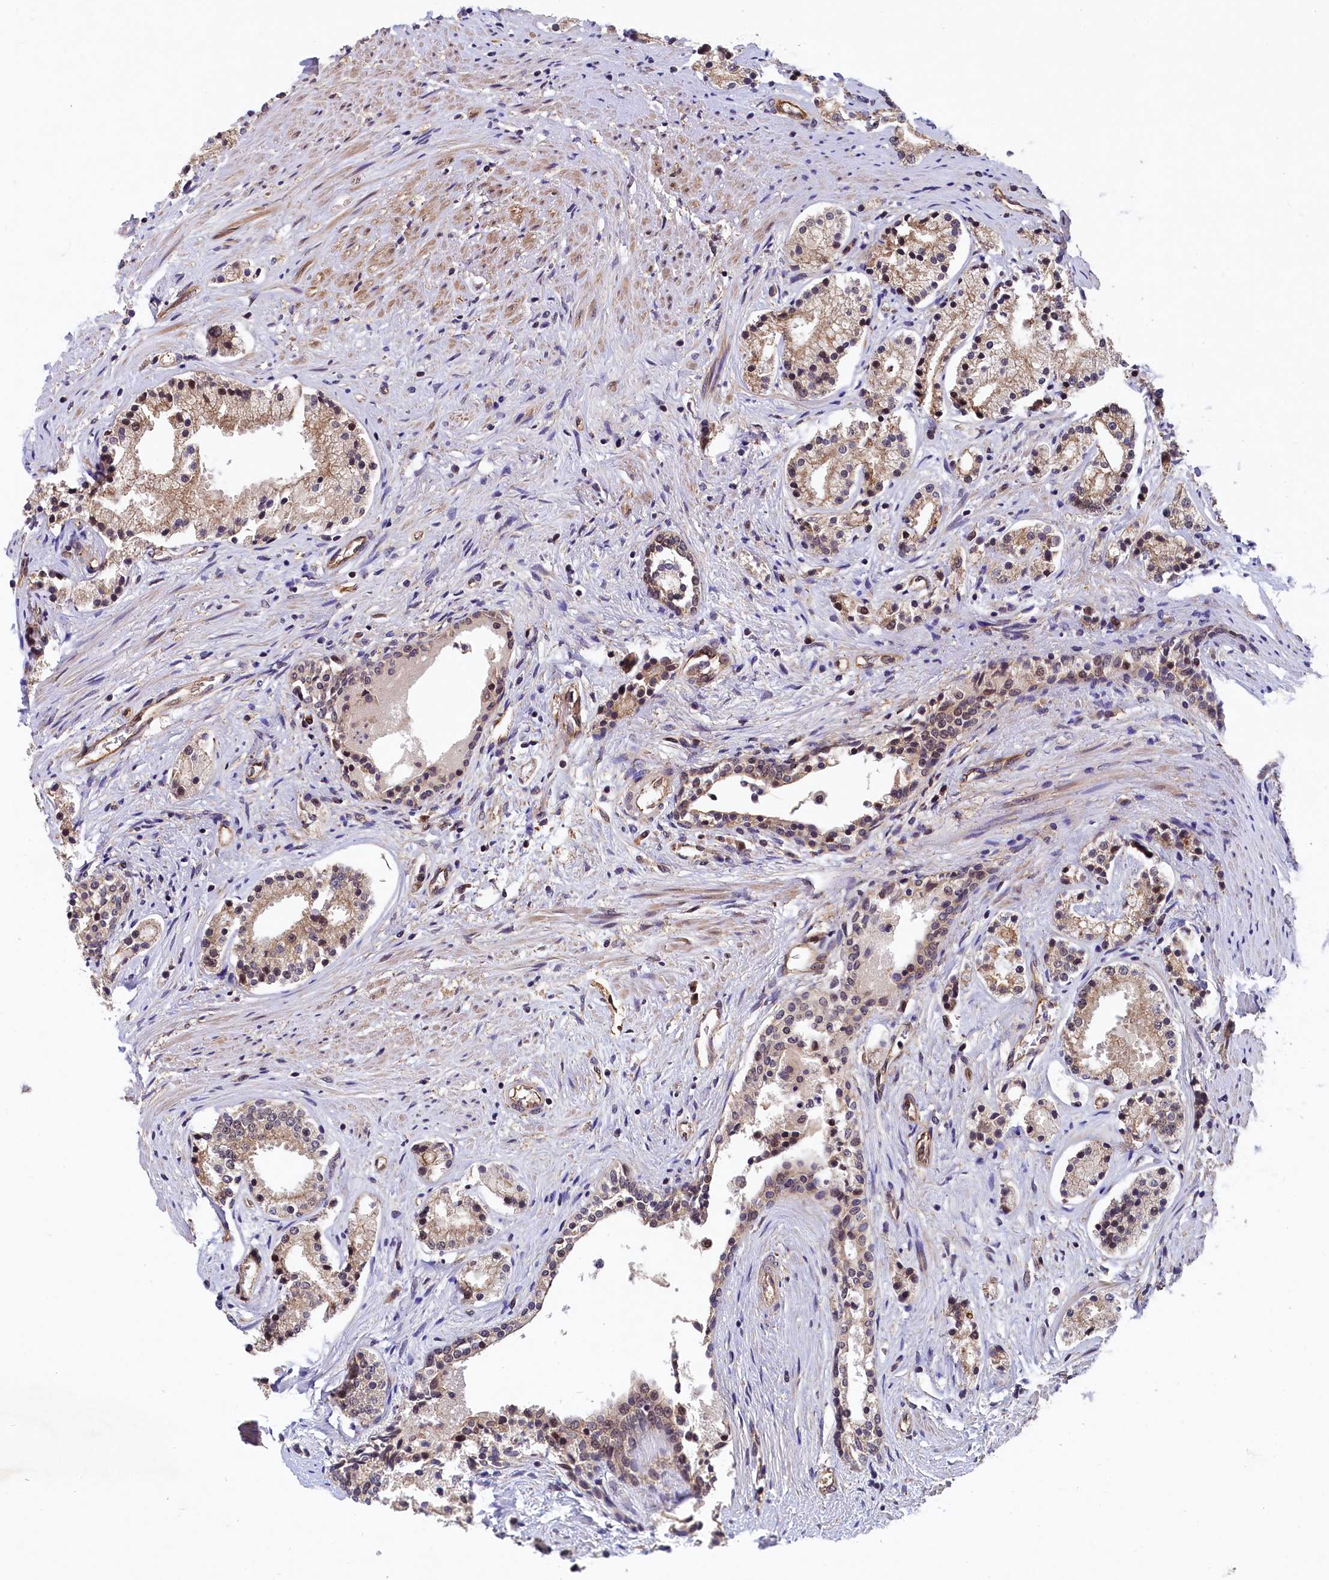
{"staining": {"intensity": "weak", "quantity": "25%-75%", "location": "cytoplasmic/membranous,nuclear"}, "tissue": "prostate cancer", "cell_type": "Tumor cells", "image_type": "cancer", "snomed": [{"axis": "morphology", "description": "Adenocarcinoma, High grade"}, {"axis": "topography", "description": "Prostate"}], "caption": "A low amount of weak cytoplasmic/membranous and nuclear expression is appreciated in about 25%-75% of tumor cells in prostate cancer (high-grade adenocarcinoma) tissue. (DAB (3,3'-diaminobenzidine) IHC, brown staining for protein, blue staining for nuclei).", "gene": "ARL14EP", "patient": {"sex": "male", "age": 69}}